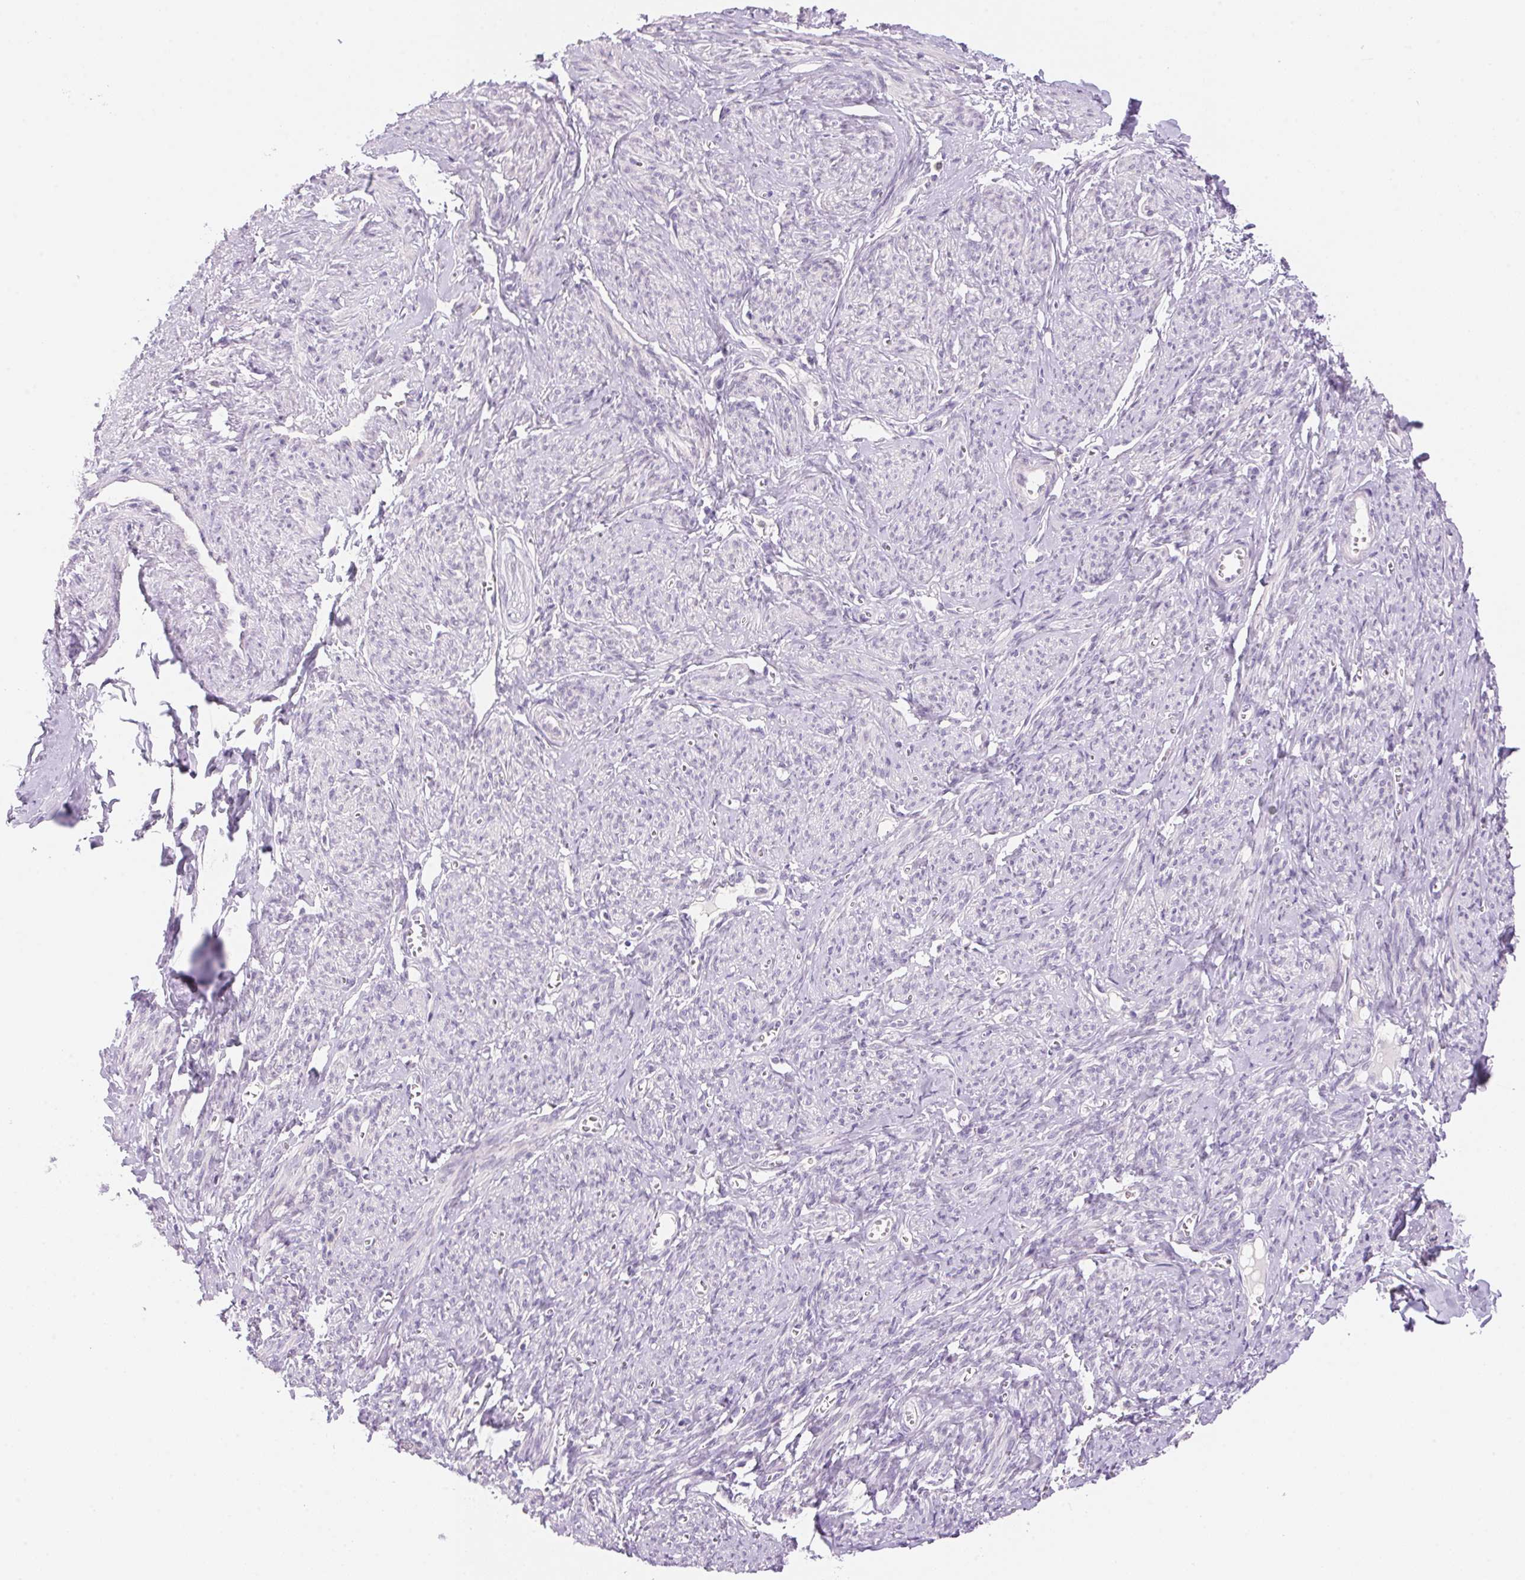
{"staining": {"intensity": "negative", "quantity": "none", "location": "none"}, "tissue": "smooth muscle", "cell_type": "Smooth muscle cells", "image_type": "normal", "snomed": [{"axis": "morphology", "description": "Normal tissue, NOS"}, {"axis": "topography", "description": "Smooth muscle"}], "caption": "This histopathology image is of benign smooth muscle stained with immunohistochemistry to label a protein in brown with the nuclei are counter-stained blue. There is no staining in smooth muscle cells.", "gene": "TEKT1", "patient": {"sex": "female", "age": 65}}